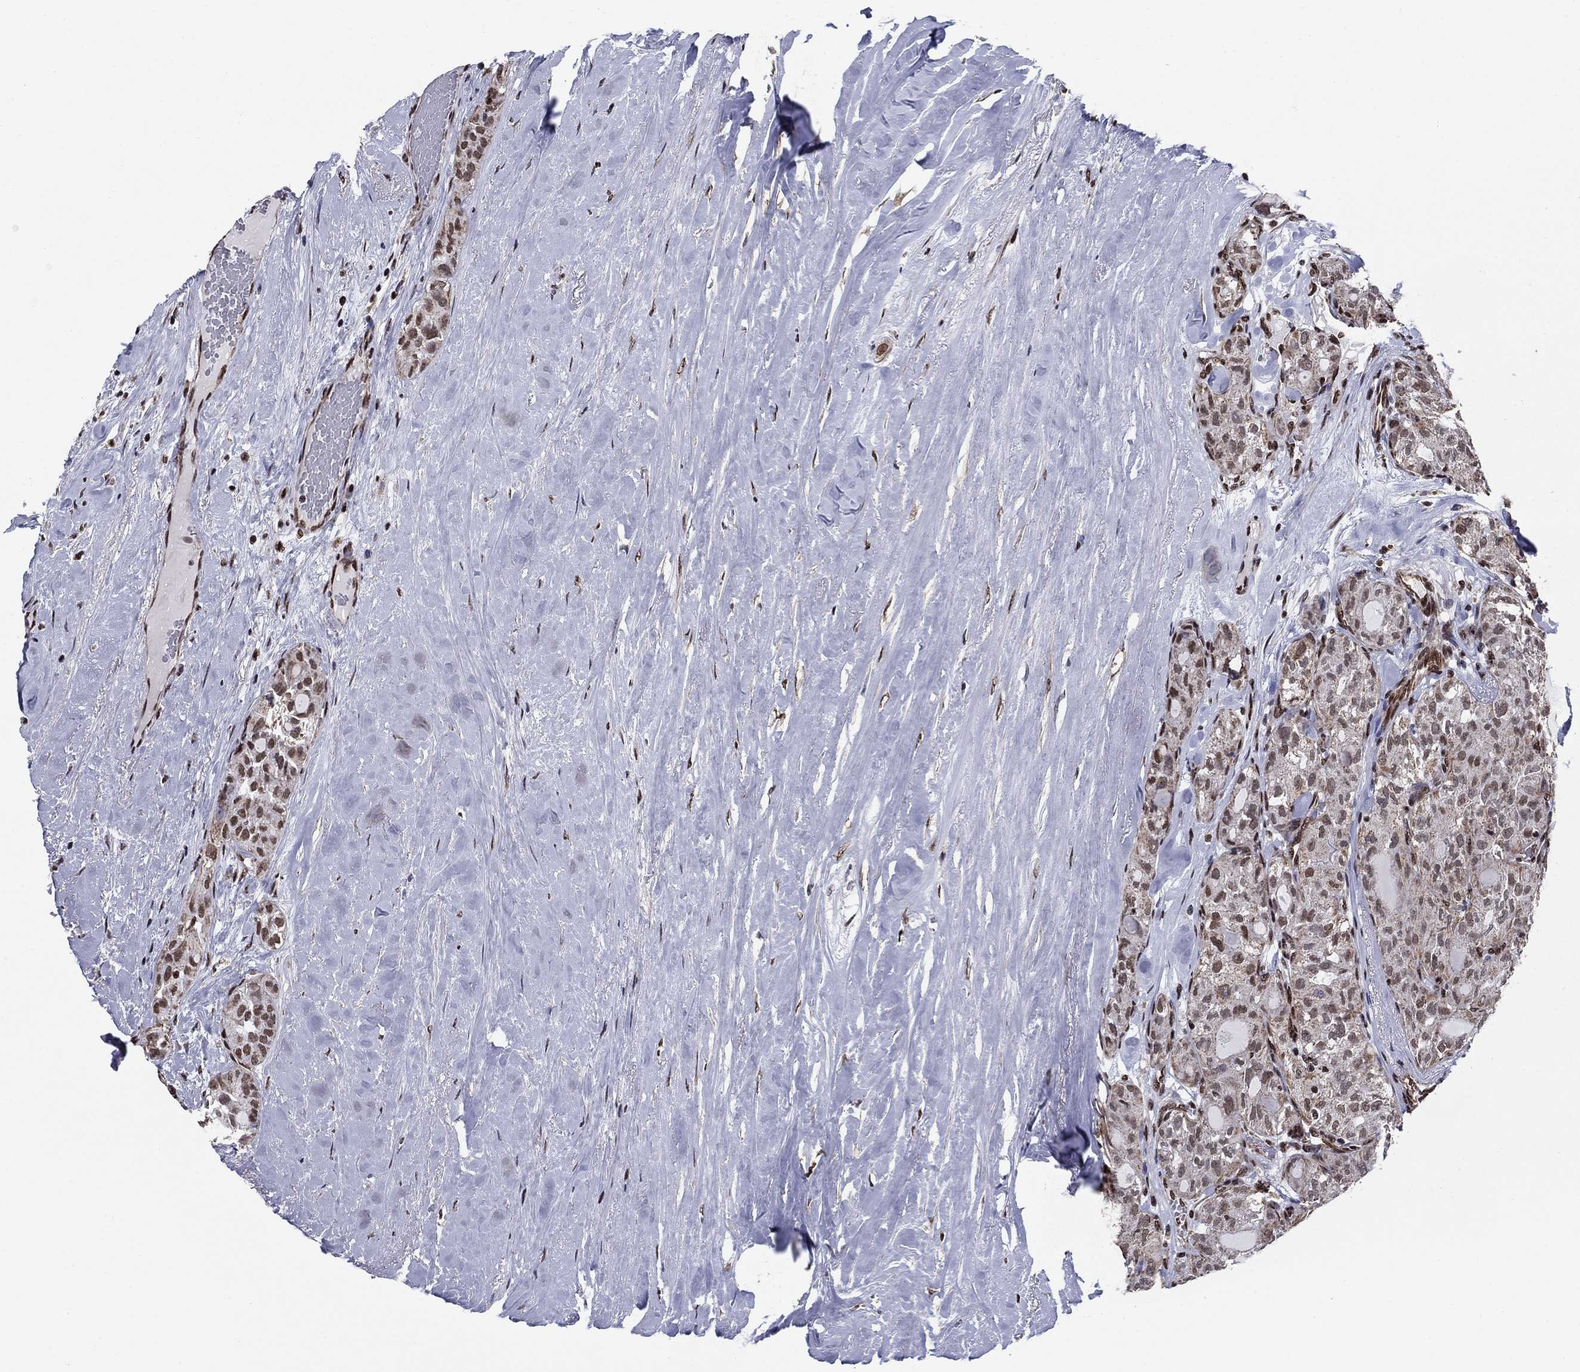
{"staining": {"intensity": "moderate", "quantity": "25%-75%", "location": "cytoplasmic/membranous,nuclear"}, "tissue": "thyroid cancer", "cell_type": "Tumor cells", "image_type": "cancer", "snomed": [{"axis": "morphology", "description": "Follicular adenoma carcinoma, NOS"}, {"axis": "topography", "description": "Thyroid gland"}], "caption": "Moderate cytoplasmic/membranous and nuclear protein expression is seen in approximately 25%-75% of tumor cells in thyroid cancer (follicular adenoma carcinoma).", "gene": "N4BP2", "patient": {"sex": "male", "age": 75}}